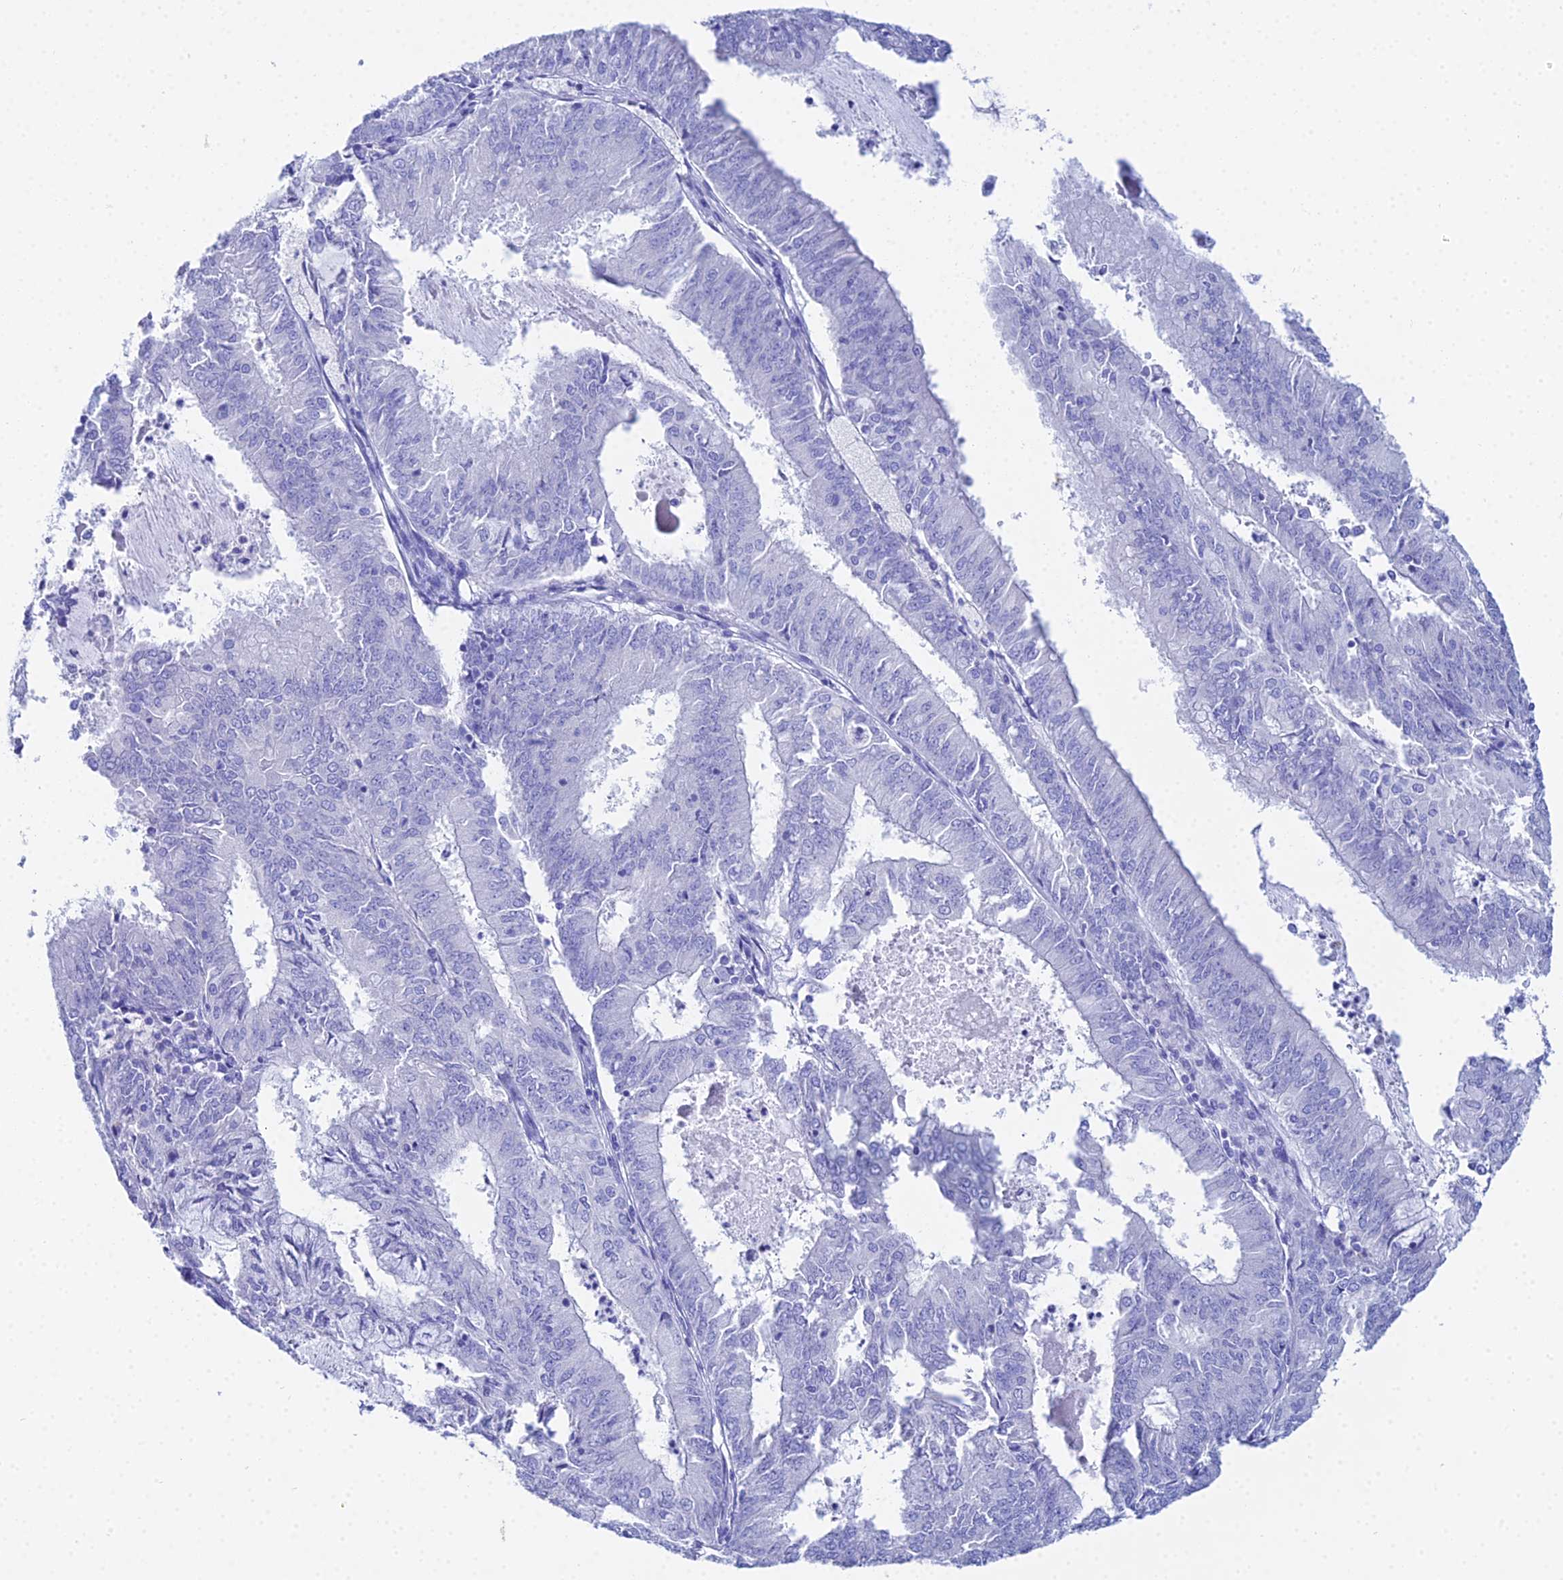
{"staining": {"intensity": "negative", "quantity": "none", "location": "none"}, "tissue": "endometrial cancer", "cell_type": "Tumor cells", "image_type": "cancer", "snomed": [{"axis": "morphology", "description": "Adenocarcinoma, NOS"}, {"axis": "topography", "description": "Endometrium"}], "caption": "Protein analysis of endometrial cancer shows no significant expression in tumor cells.", "gene": "CELA3A", "patient": {"sex": "female", "age": 57}}